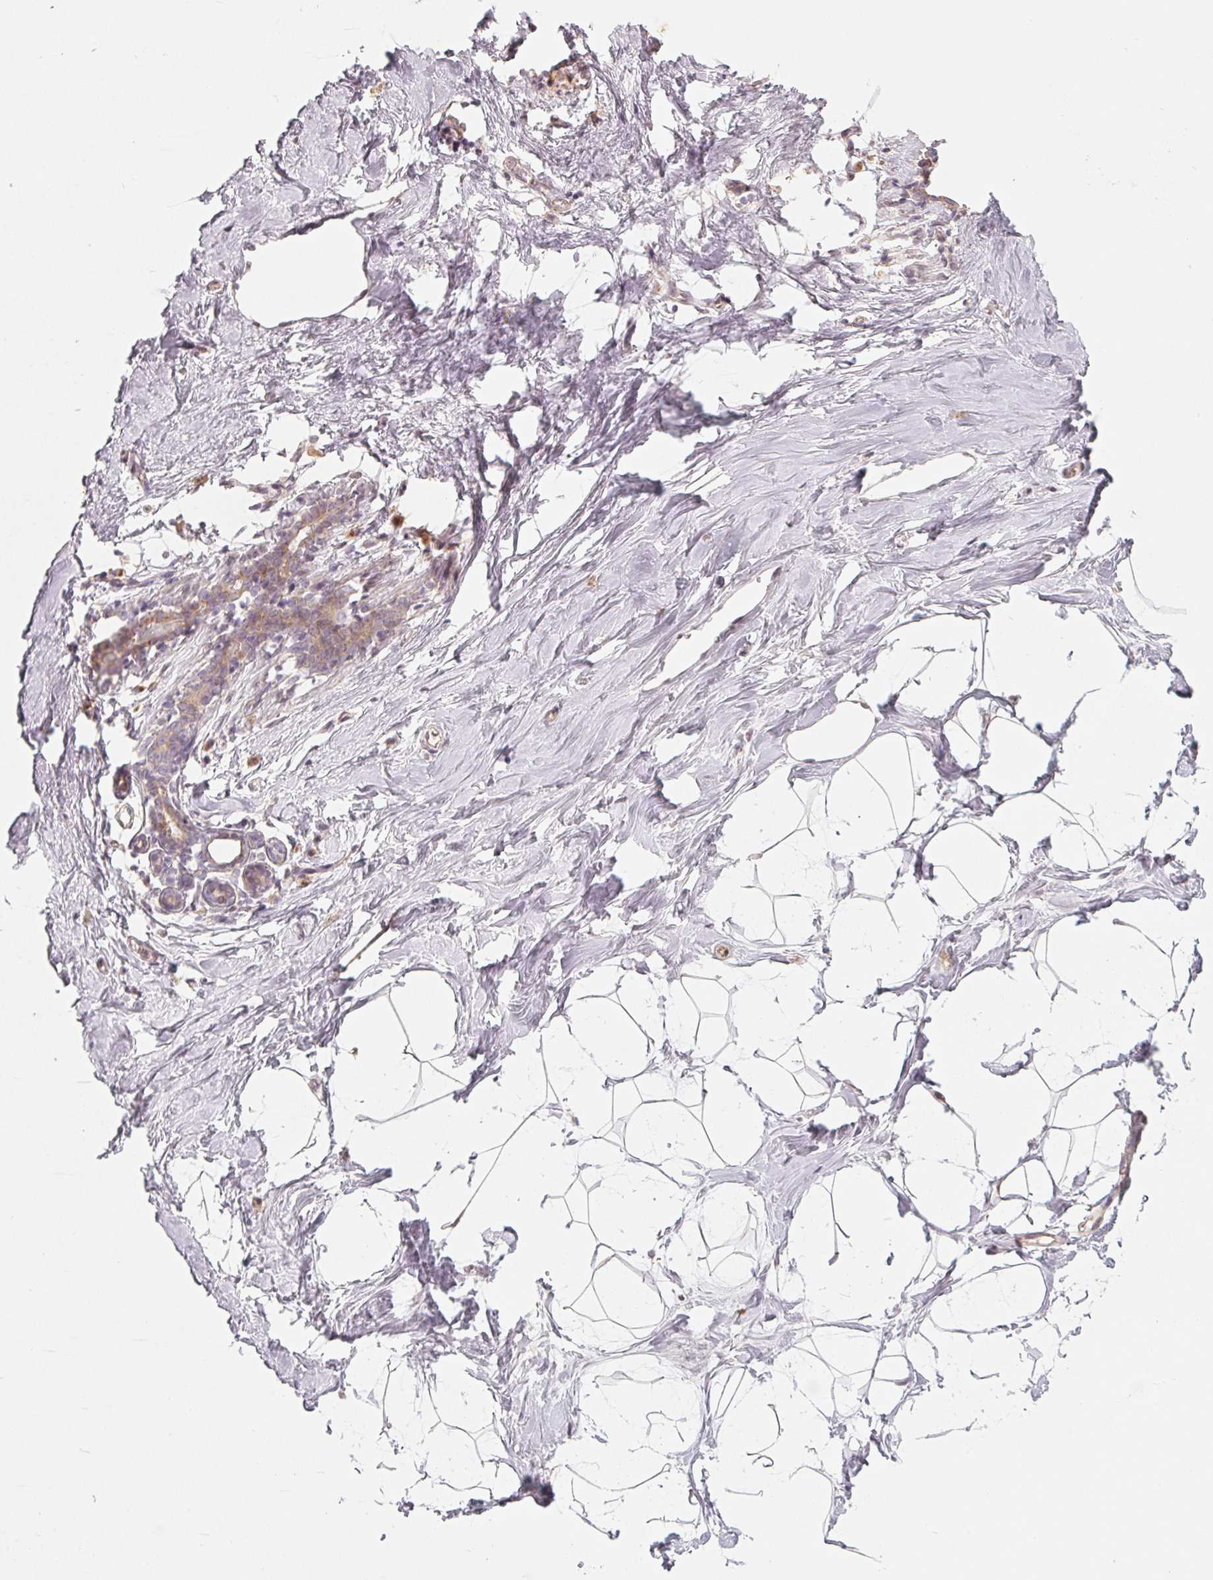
{"staining": {"intensity": "weak", "quantity": "25%-75%", "location": "cytoplasmic/membranous"}, "tissue": "breast", "cell_type": "Adipocytes", "image_type": "normal", "snomed": [{"axis": "morphology", "description": "Normal tissue, NOS"}, {"axis": "topography", "description": "Breast"}], "caption": "Brown immunohistochemical staining in benign human breast displays weak cytoplasmic/membranous staining in about 25%-75% of adipocytes.", "gene": "TMSB15B", "patient": {"sex": "female", "age": 32}}